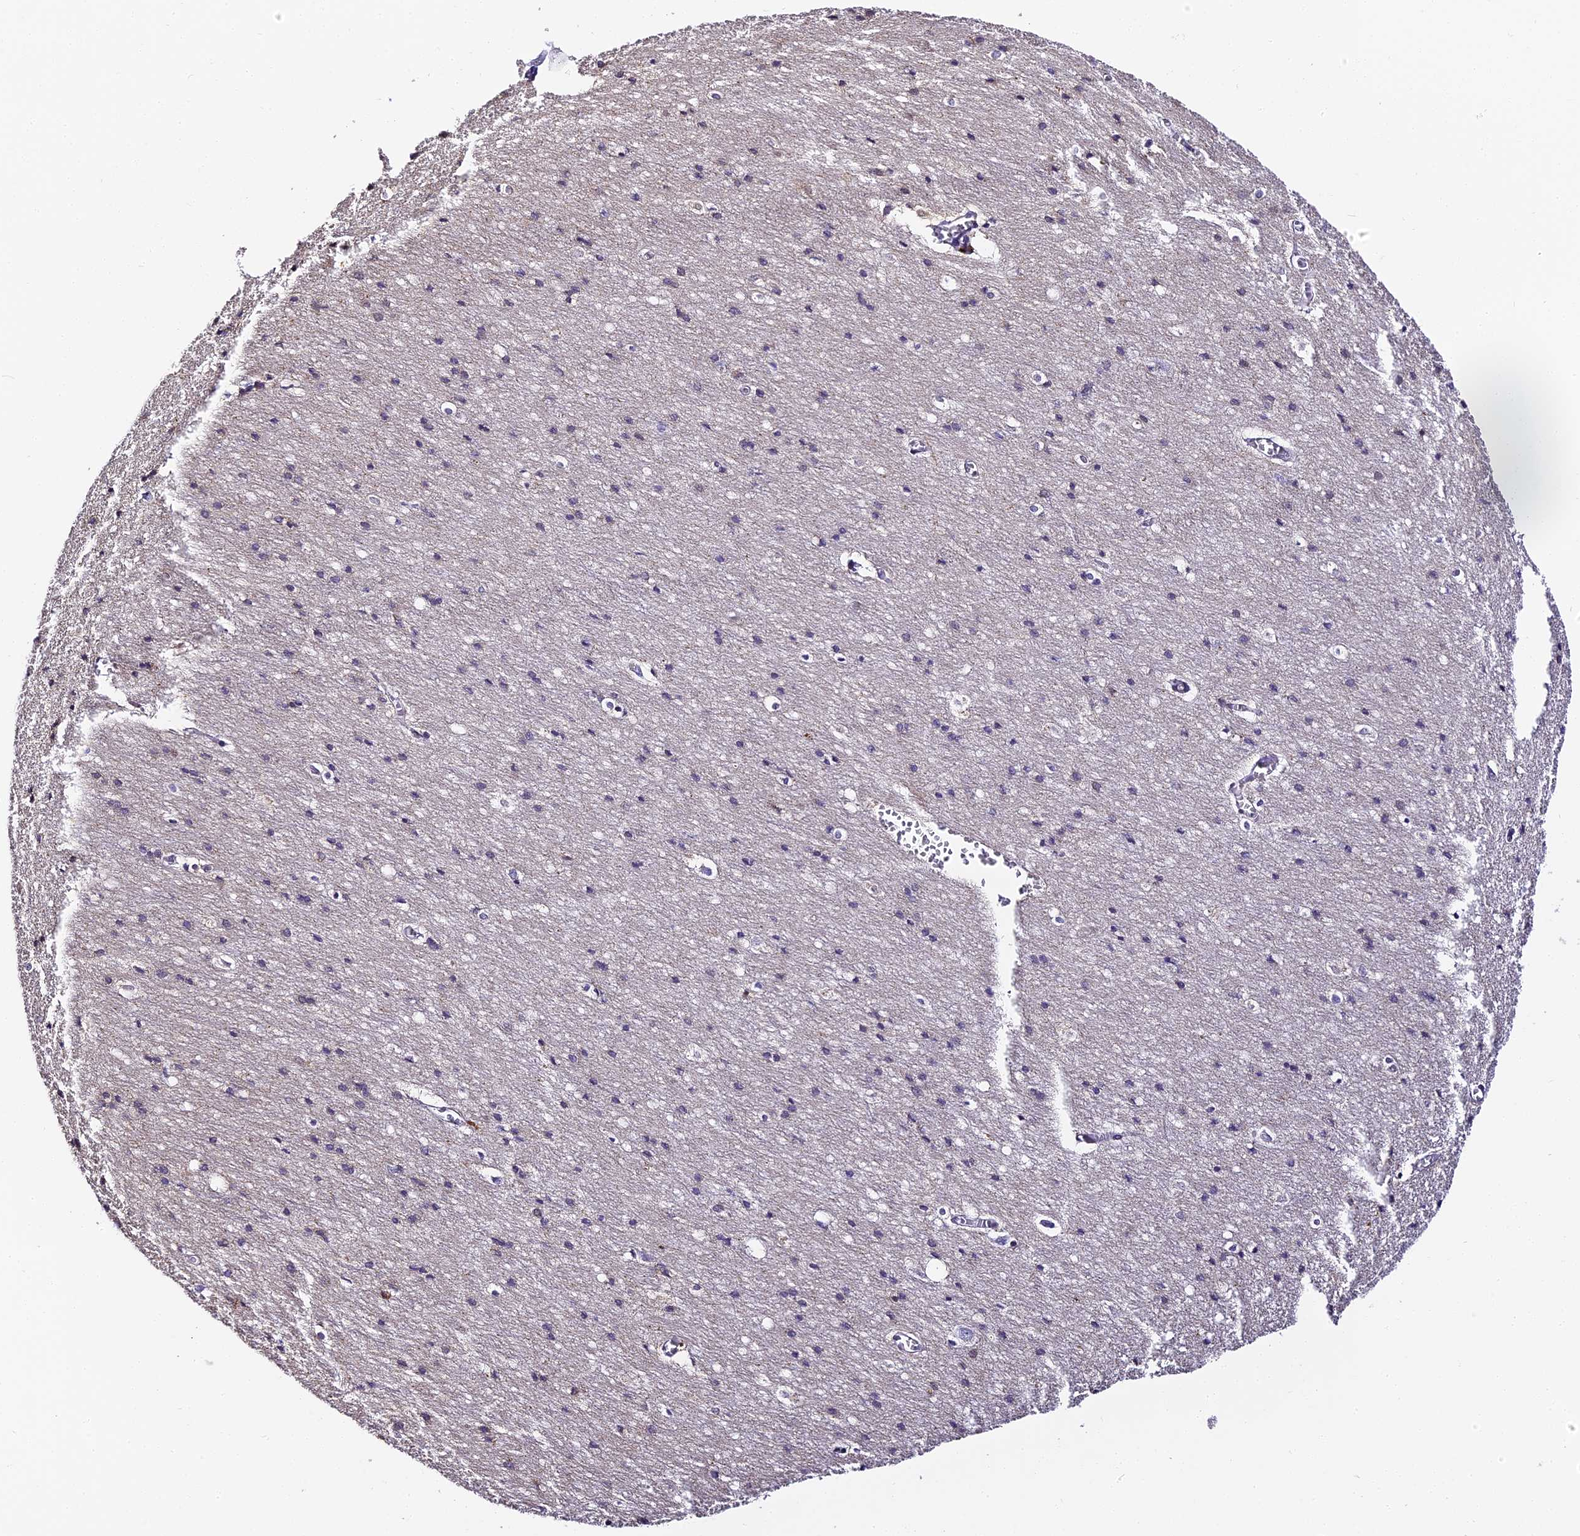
{"staining": {"intensity": "negative", "quantity": "none", "location": "none"}, "tissue": "cerebral cortex", "cell_type": "Endothelial cells", "image_type": "normal", "snomed": [{"axis": "morphology", "description": "Normal tissue, NOS"}, {"axis": "topography", "description": "Cerebral cortex"}], "caption": "Endothelial cells are negative for protein expression in normal human cerebral cortex. The staining is performed using DAB (3,3'-diaminobenzidine) brown chromogen with nuclei counter-stained in using hematoxylin.", "gene": "ABHD14A", "patient": {"sex": "male", "age": 54}}